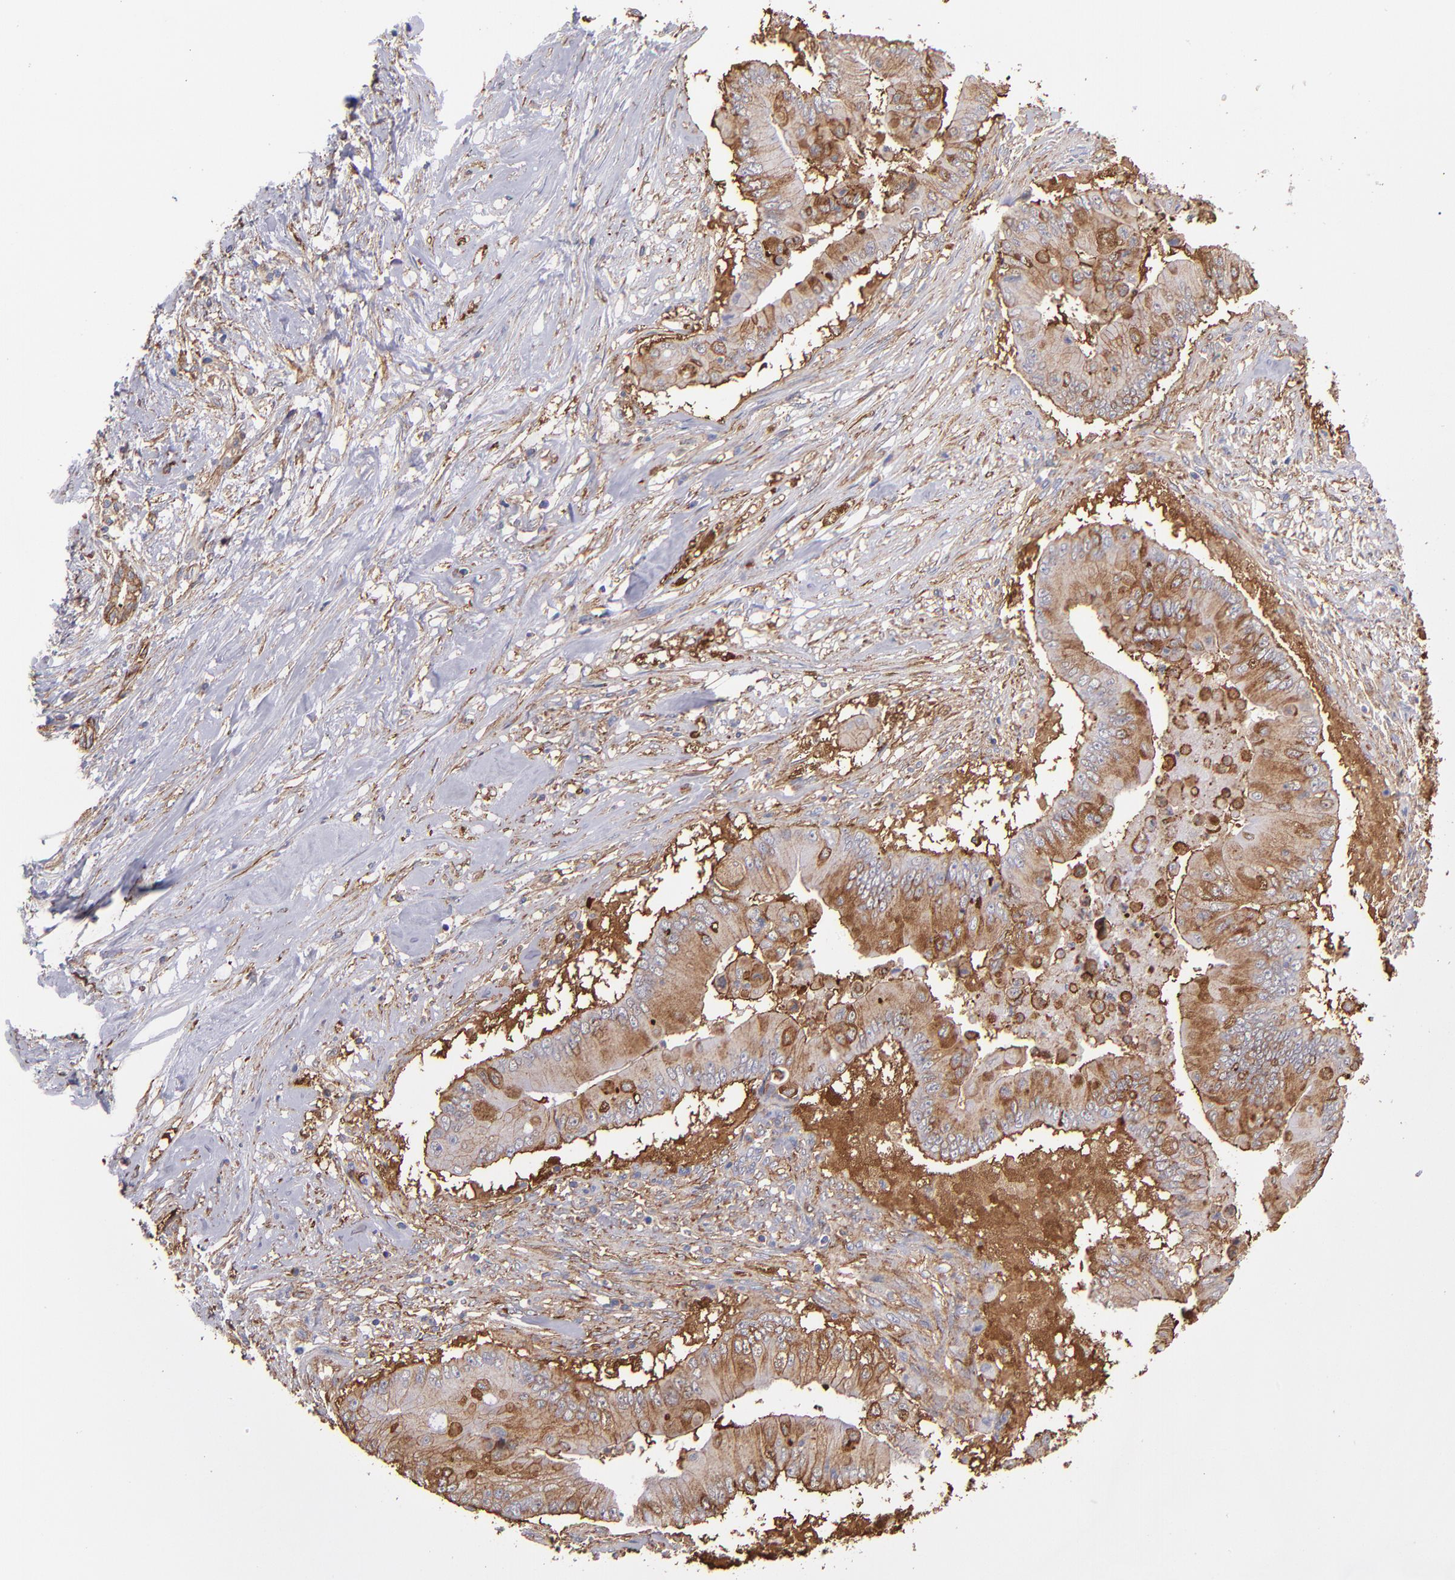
{"staining": {"intensity": "moderate", "quantity": "<25%", "location": "cytoplasmic/membranous"}, "tissue": "pancreatic cancer", "cell_type": "Tumor cells", "image_type": "cancer", "snomed": [{"axis": "morphology", "description": "Adenocarcinoma, NOS"}, {"axis": "topography", "description": "Pancreas"}], "caption": "This is a histology image of IHC staining of adenocarcinoma (pancreatic), which shows moderate expression in the cytoplasmic/membranous of tumor cells.", "gene": "MVP", "patient": {"sex": "male", "age": 62}}